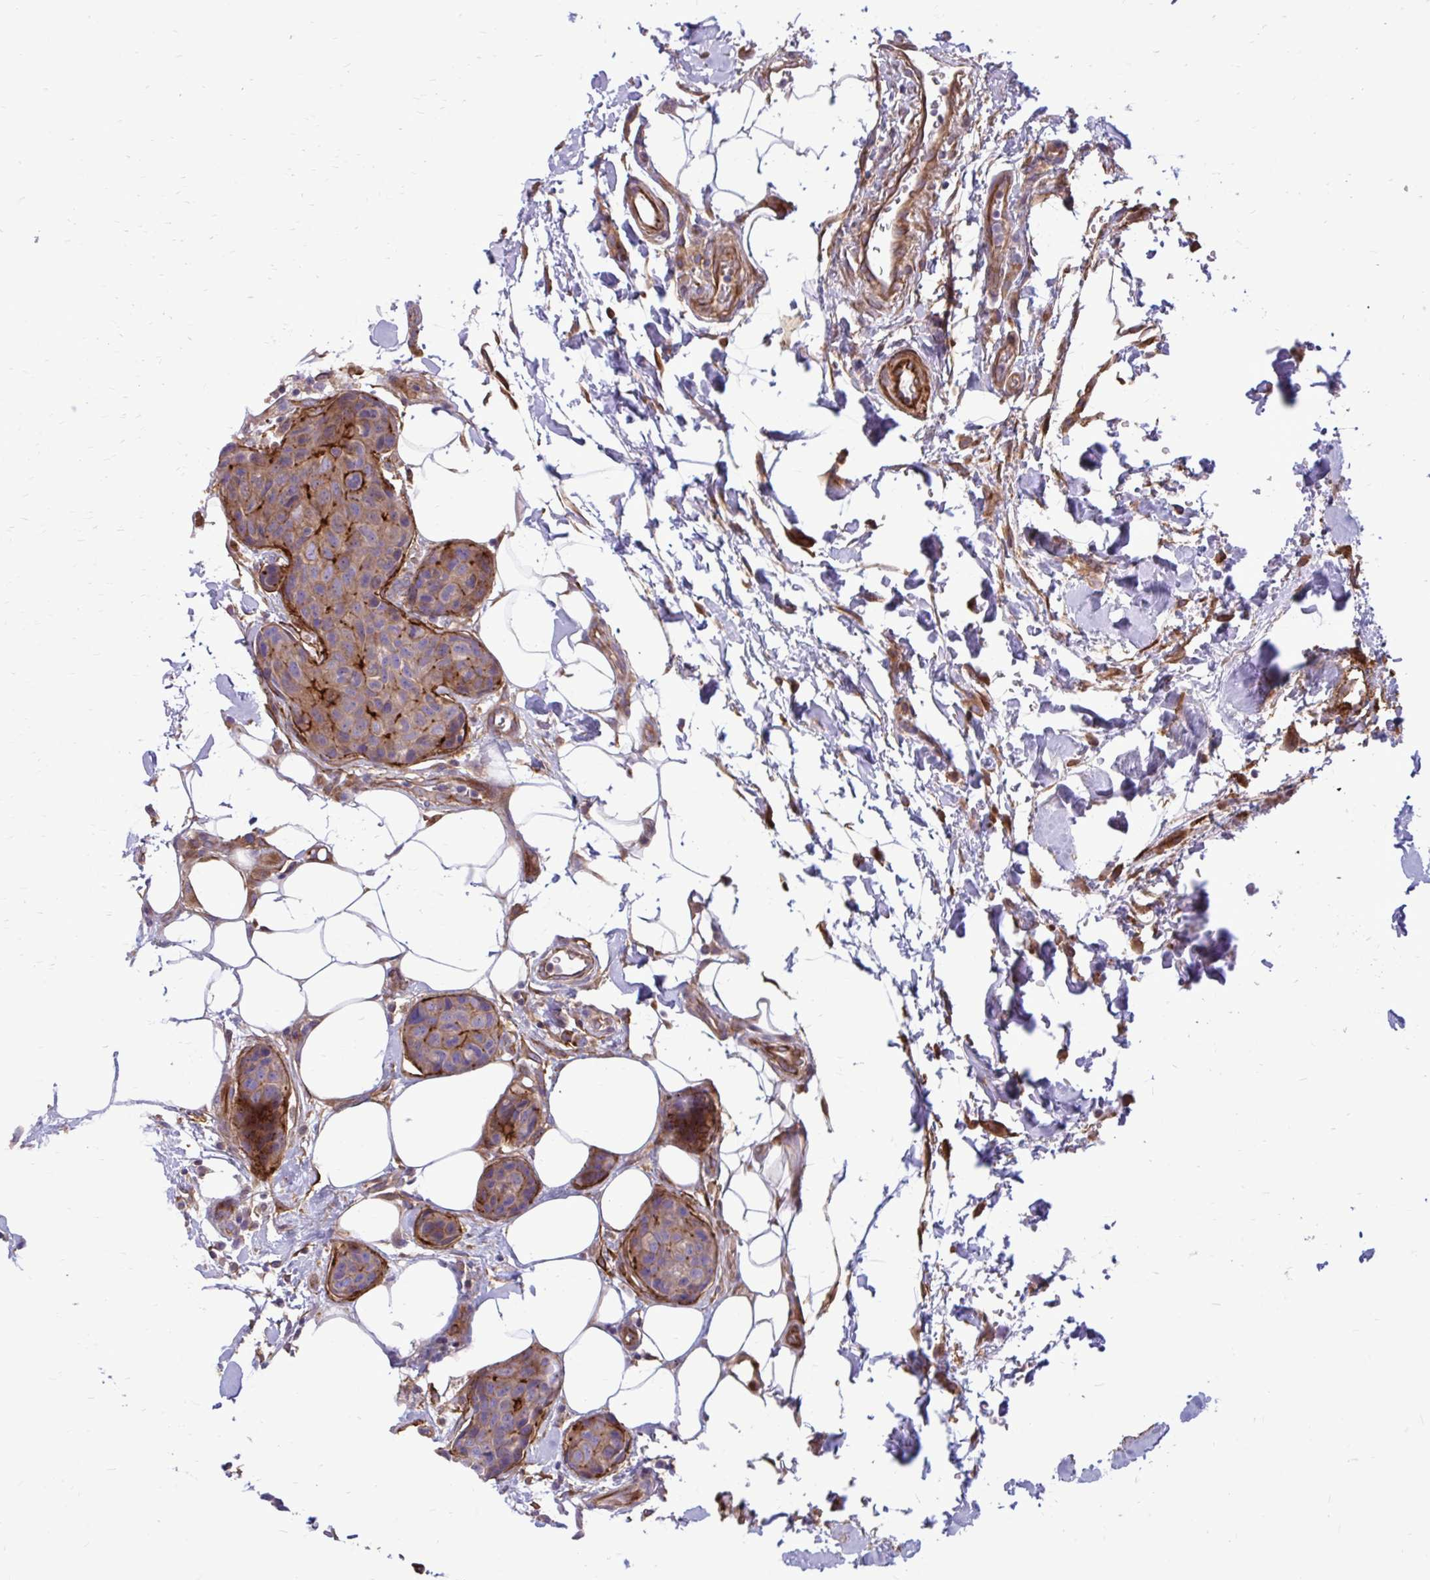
{"staining": {"intensity": "weak", "quantity": ">75%", "location": "cytoplasmic/membranous"}, "tissue": "breast cancer", "cell_type": "Tumor cells", "image_type": "cancer", "snomed": [{"axis": "morphology", "description": "Duct carcinoma"}, {"axis": "topography", "description": "Breast"}, {"axis": "topography", "description": "Lymph node"}], "caption": "This is a histology image of IHC staining of invasive ductal carcinoma (breast), which shows weak positivity in the cytoplasmic/membranous of tumor cells.", "gene": "FAP", "patient": {"sex": "female", "age": 80}}